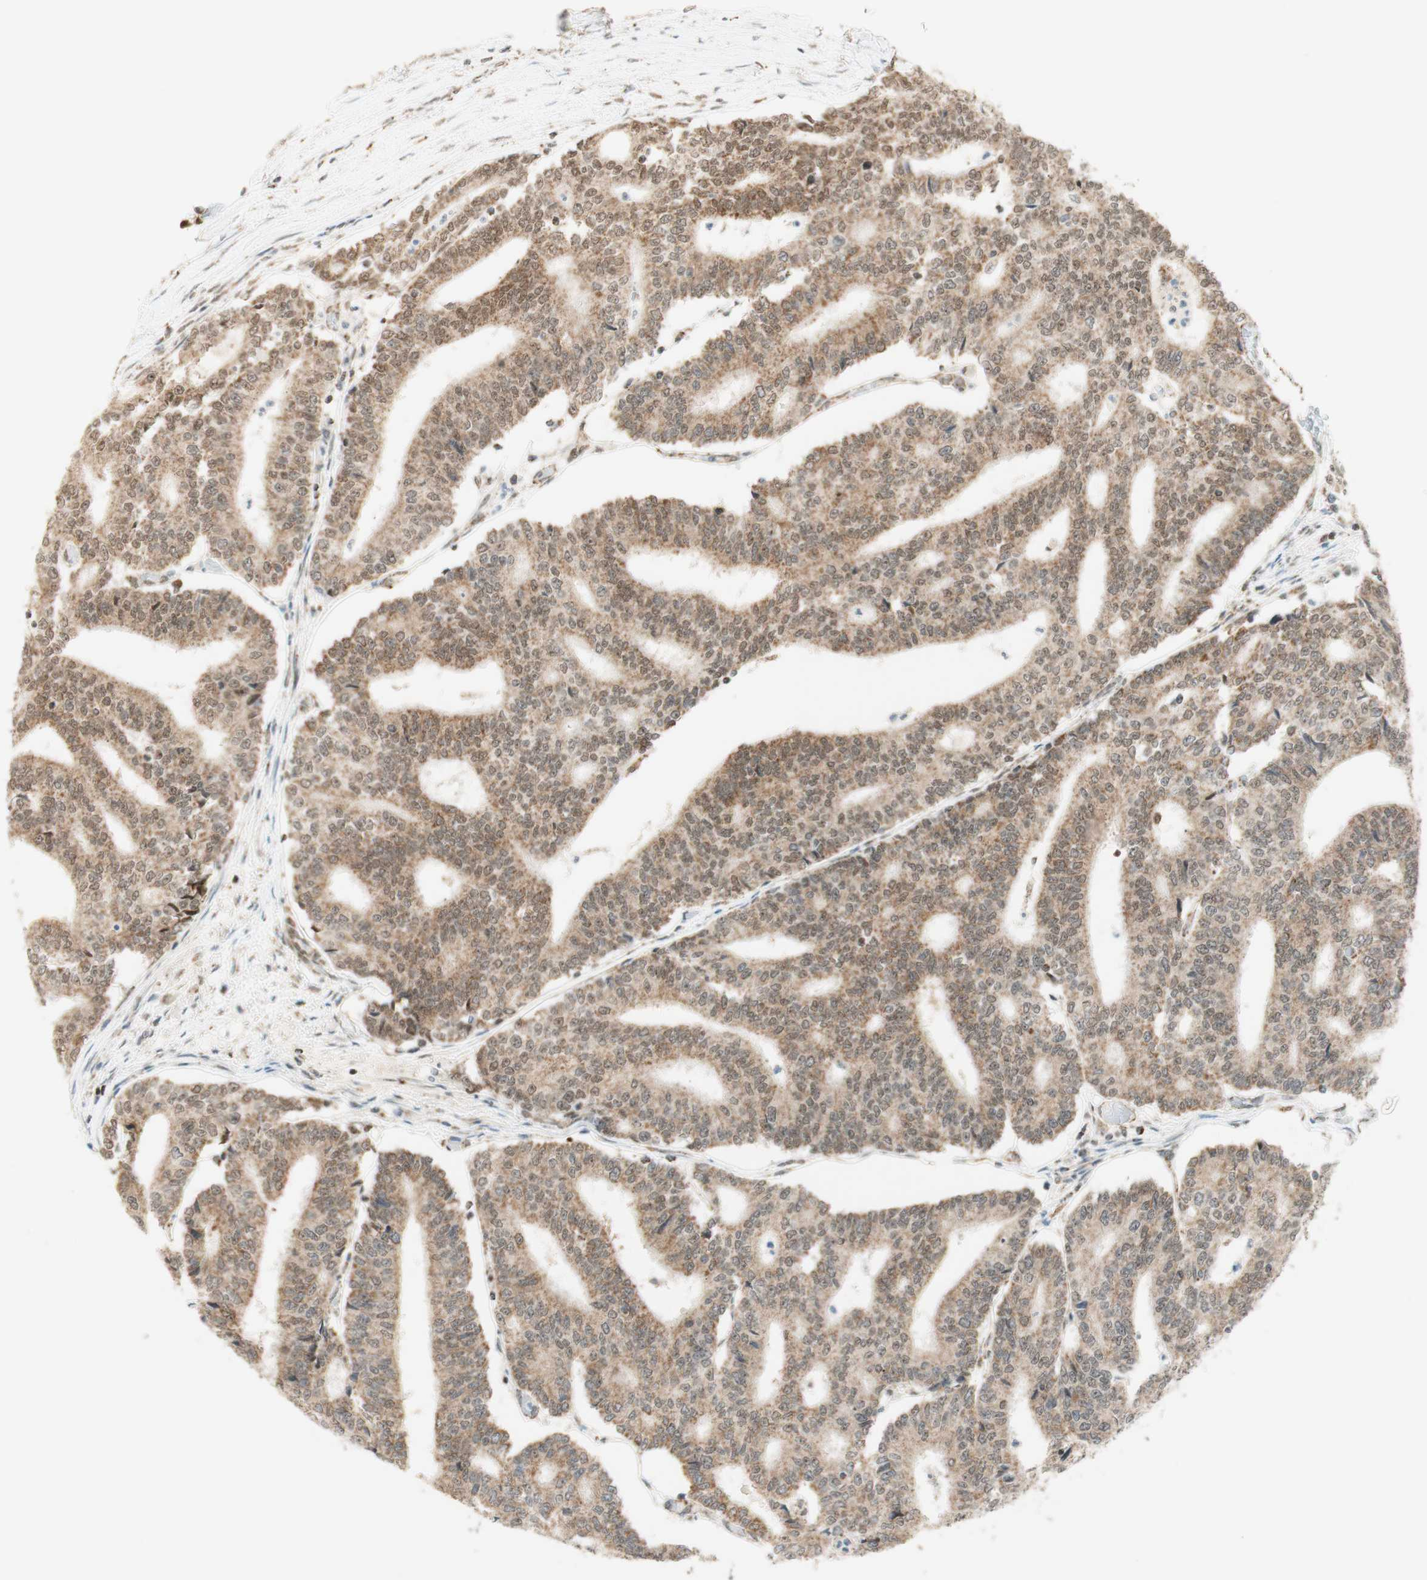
{"staining": {"intensity": "moderate", "quantity": ">75%", "location": "cytoplasmic/membranous,nuclear"}, "tissue": "prostate cancer", "cell_type": "Tumor cells", "image_type": "cancer", "snomed": [{"axis": "morphology", "description": "Normal tissue, NOS"}, {"axis": "morphology", "description": "Adenocarcinoma, High grade"}, {"axis": "topography", "description": "Prostate"}, {"axis": "topography", "description": "Seminal veicle"}], "caption": "Moderate cytoplasmic/membranous and nuclear expression for a protein is present in approximately >75% of tumor cells of high-grade adenocarcinoma (prostate) using immunohistochemistry.", "gene": "ZNF782", "patient": {"sex": "male", "age": 55}}